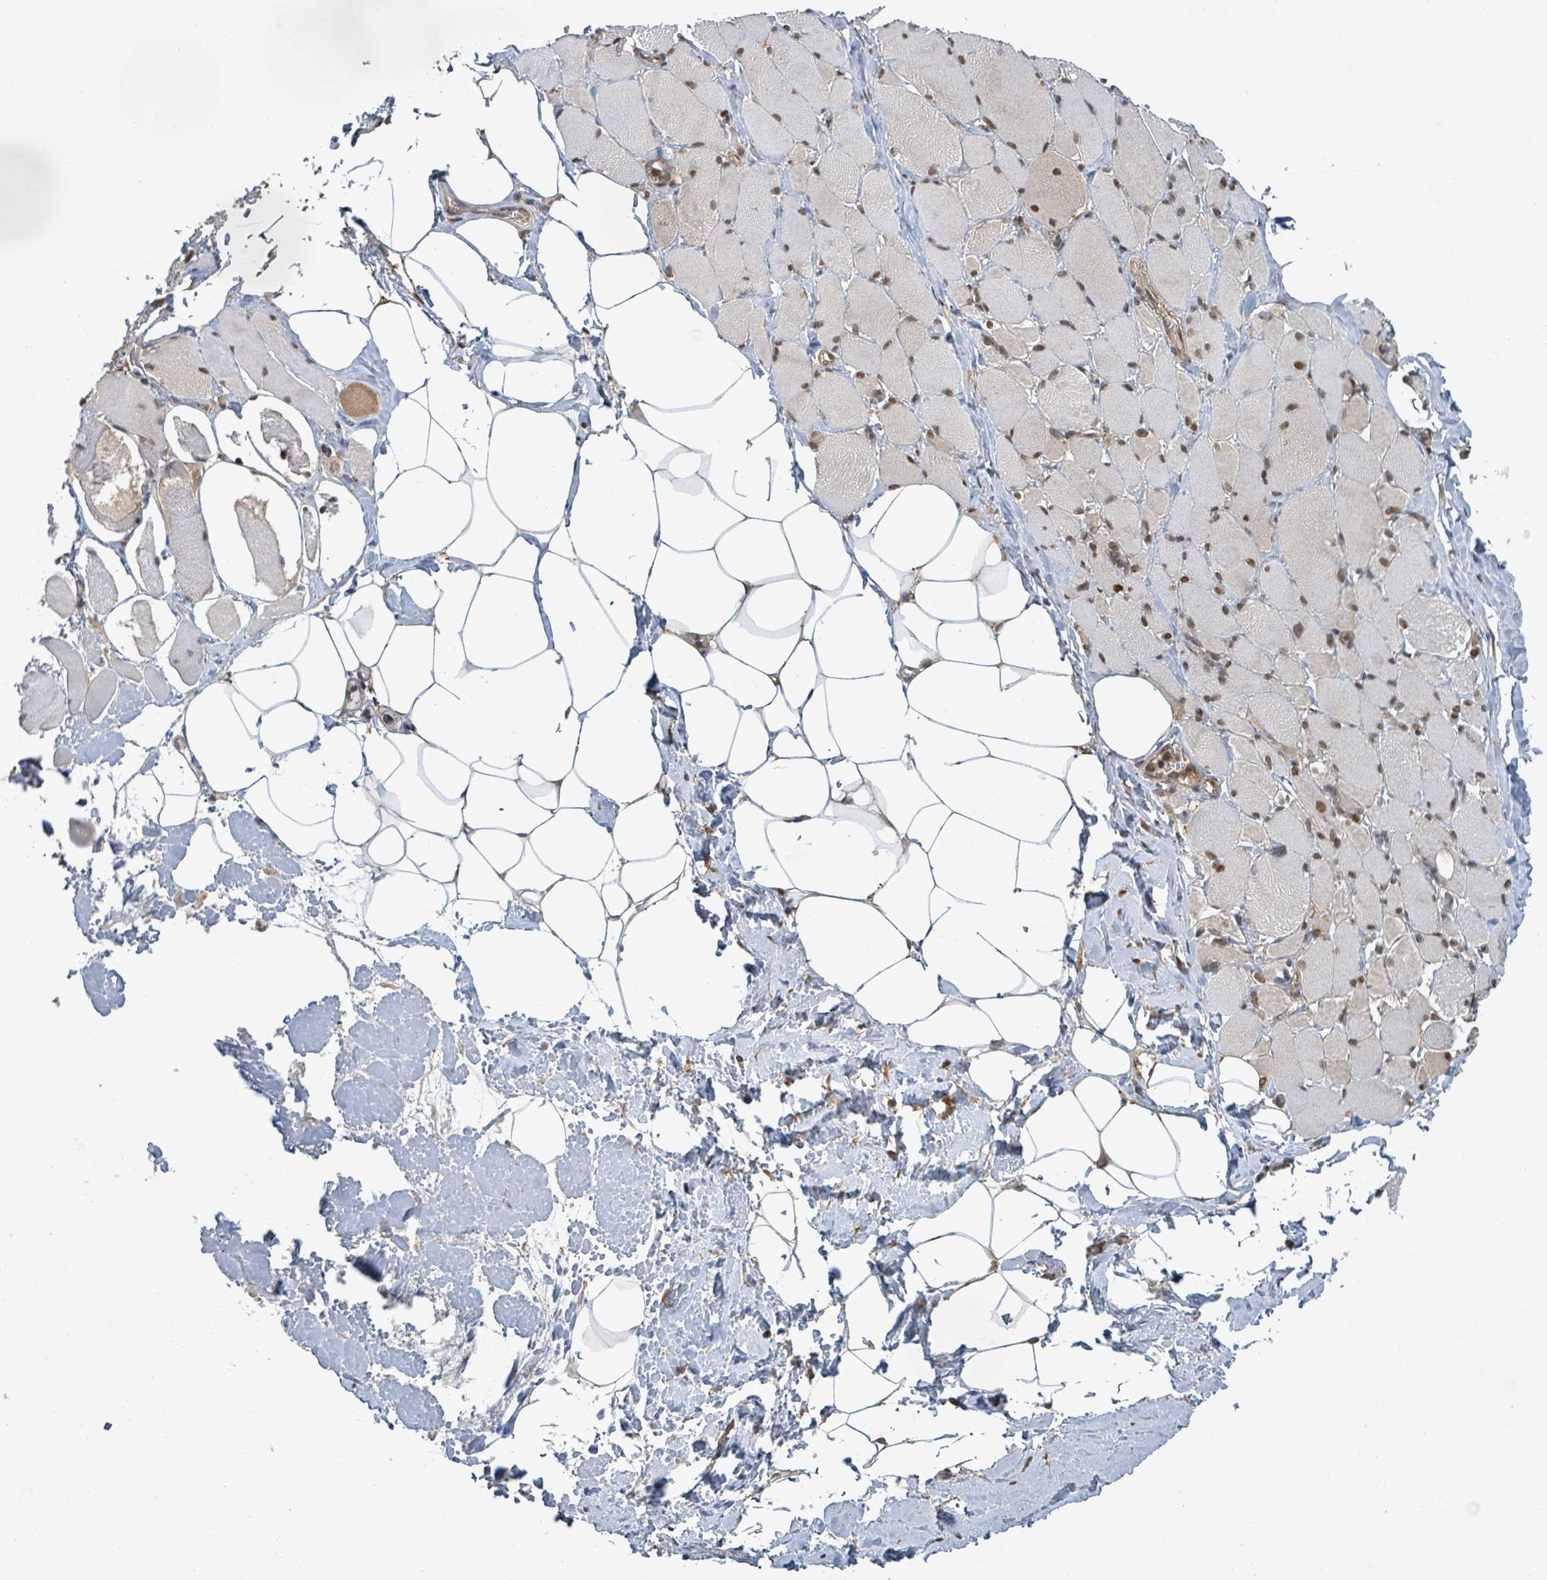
{"staining": {"intensity": "moderate", "quantity": "25%-75%", "location": "nuclear"}, "tissue": "skeletal muscle", "cell_type": "Myocytes", "image_type": "normal", "snomed": [{"axis": "morphology", "description": "Normal tissue, NOS"}, {"axis": "morphology", "description": "Basal cell carcinoma"}, {"axis": "topography", "description": "Skeletal muscle"}], "caption": "Immunohistochemistry of benign human skeletal muscle exhibits medium levels of moderate nuclear positivity in approximately 25%-75% of myocytes. The staining was performed using DAB to visualize the protein expression in brown, while the nuclei were stained in blue with hematoxylin (Magnification: 20x).", "gene": "ENSG00000256500", "patient": {"sex": "female", "age": 64}}